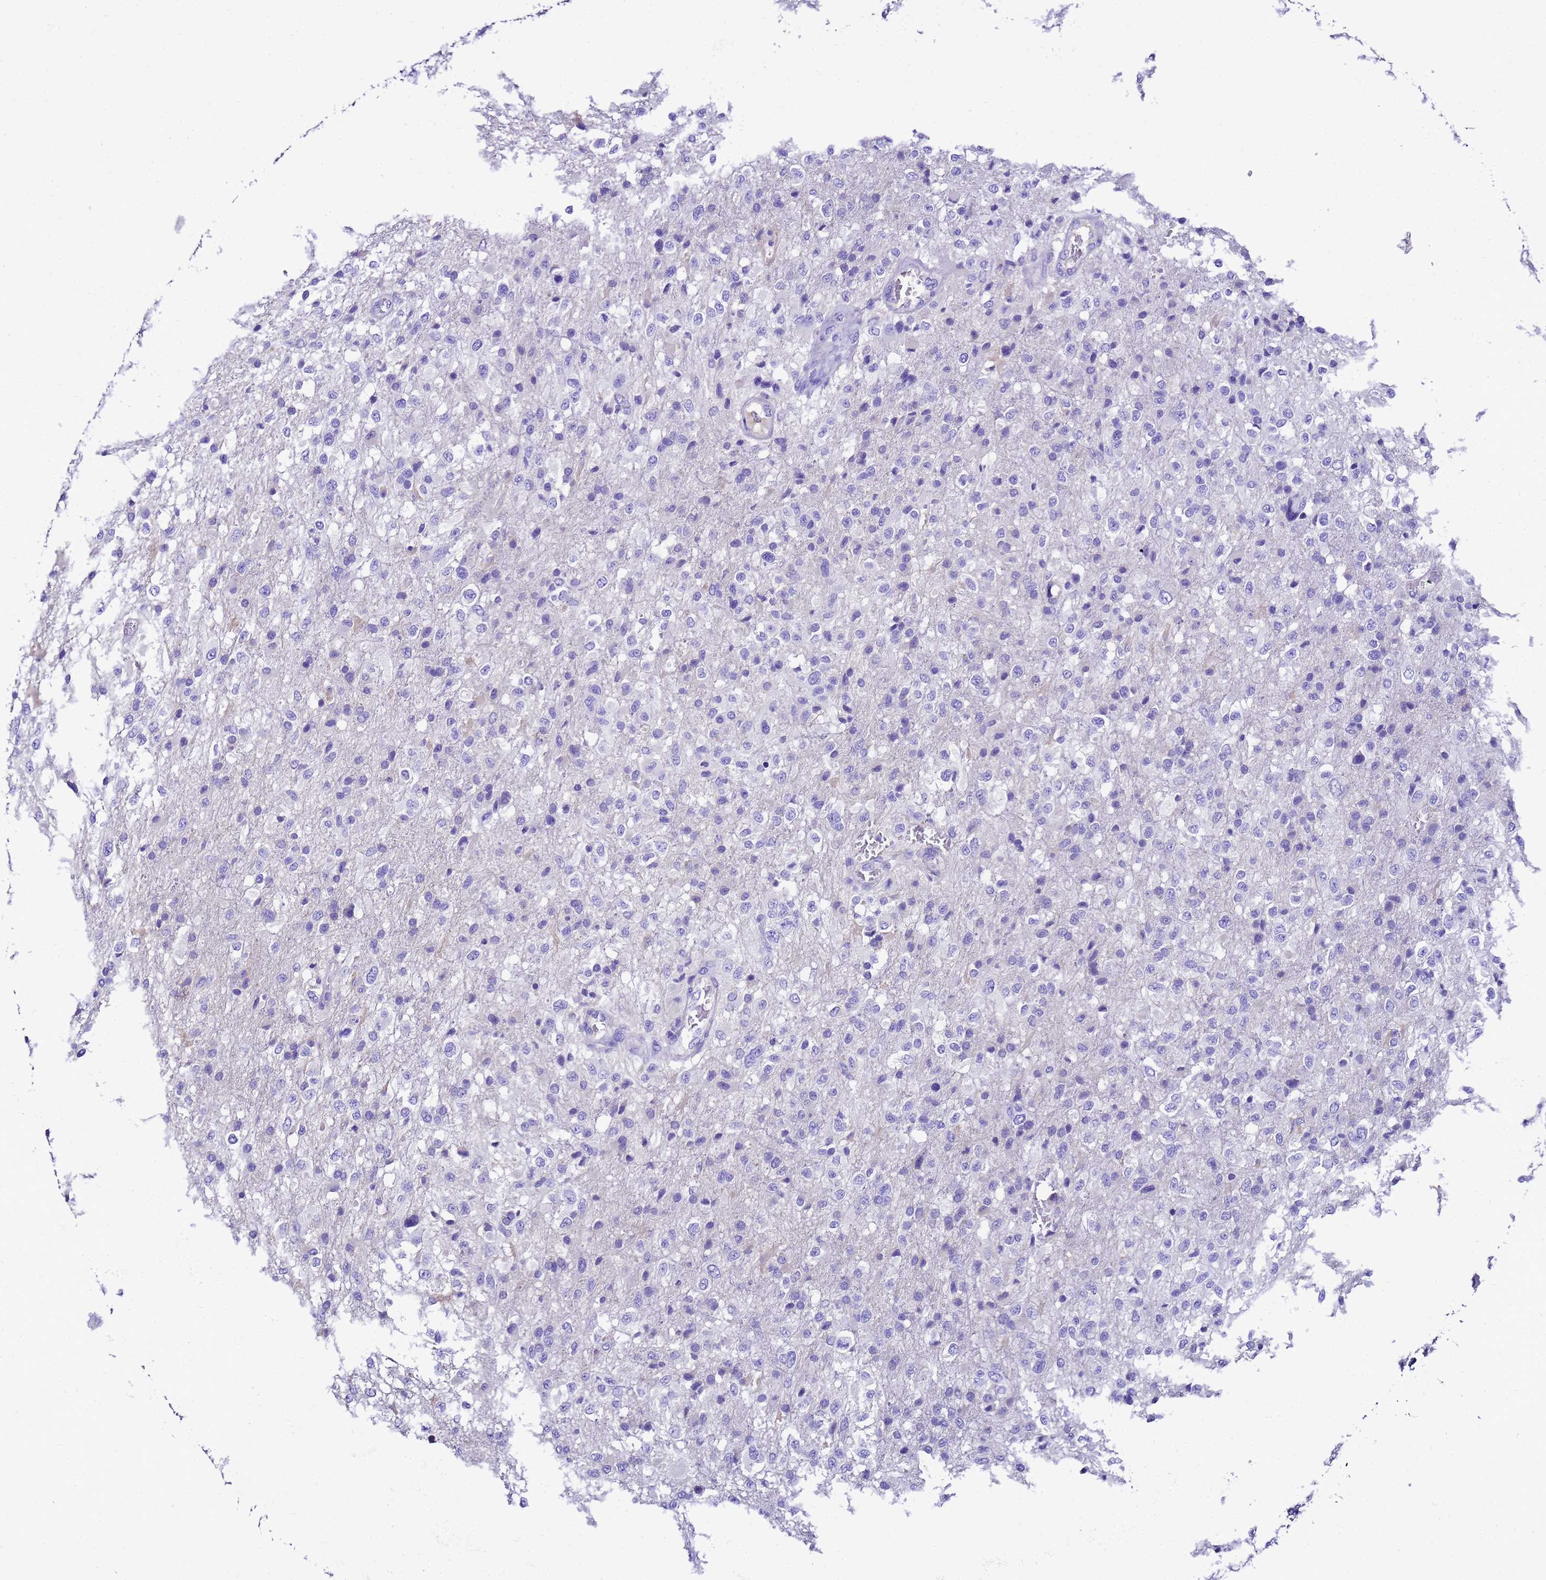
{"staining": {"intensity": "negative", "quantity": "none", "location": "none"}, "tissue": "glioma", "cell_type": "Tumor cells", "image_type": "cancer", "snomed": [{"axis": "morphology", "description": "Glioma, malignant, High grade"}, {"axis": "topography", "description": "Brain"}], "caption": "This is an immunohistochemistry (IHC) micrograph of human malignant high-grade glioma. There is no positivity in tumor cells.", "gene": "UGT2A1", "patient": {"sex": "female", "age": 74}}